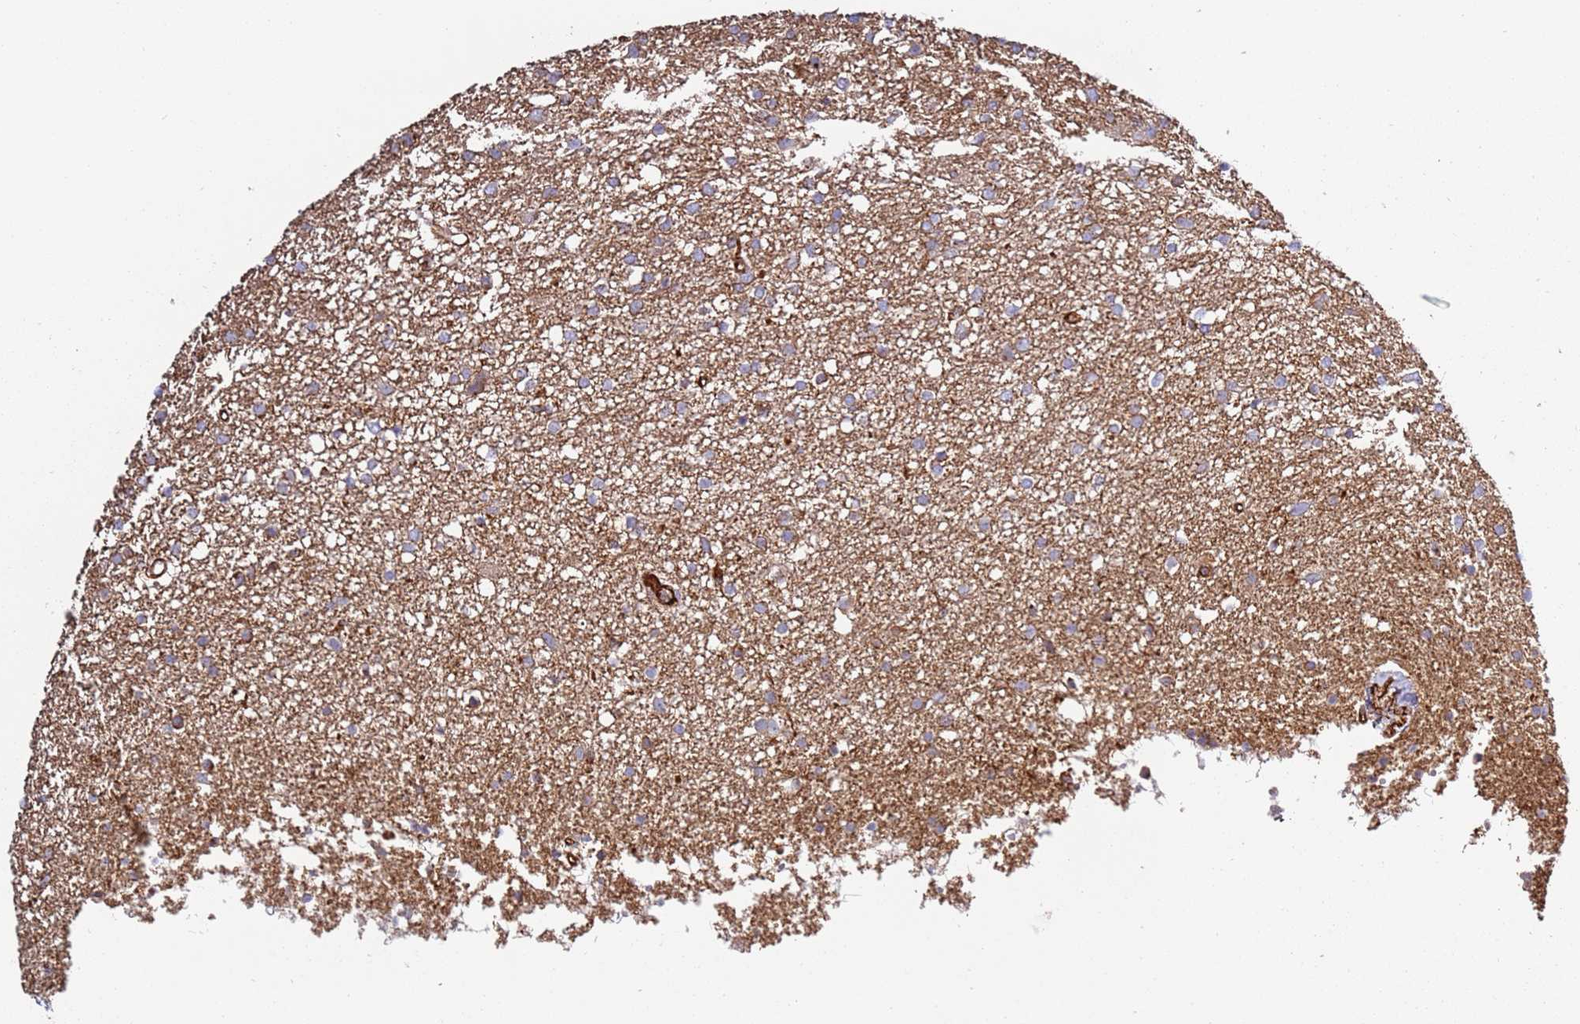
{"staining": {"intensity": "moderate", "quantity": ">75%", "location": "cytoplasmic/membranous"}, "tissue": "glioma", "cell_type": "Tumor cells", "image_type": "cancer", "snomed": [{"axis": "morphology", "description": "Glioma, malignant, High grade"}, {"axis": "topography", "description": "Brain"}], "caption": "A photomicrograph of human malignant glioma (high-grade) stained for a protein shows moderate cytoplasmic/membranous brown staining in tumor cells. (DAB (3,3'-diaminobenzidine) IHC, brown staining for protein, blue staining for nuclei).", "gene": "MRGPRE", "patient": {"sex": "female", "age": 59}}